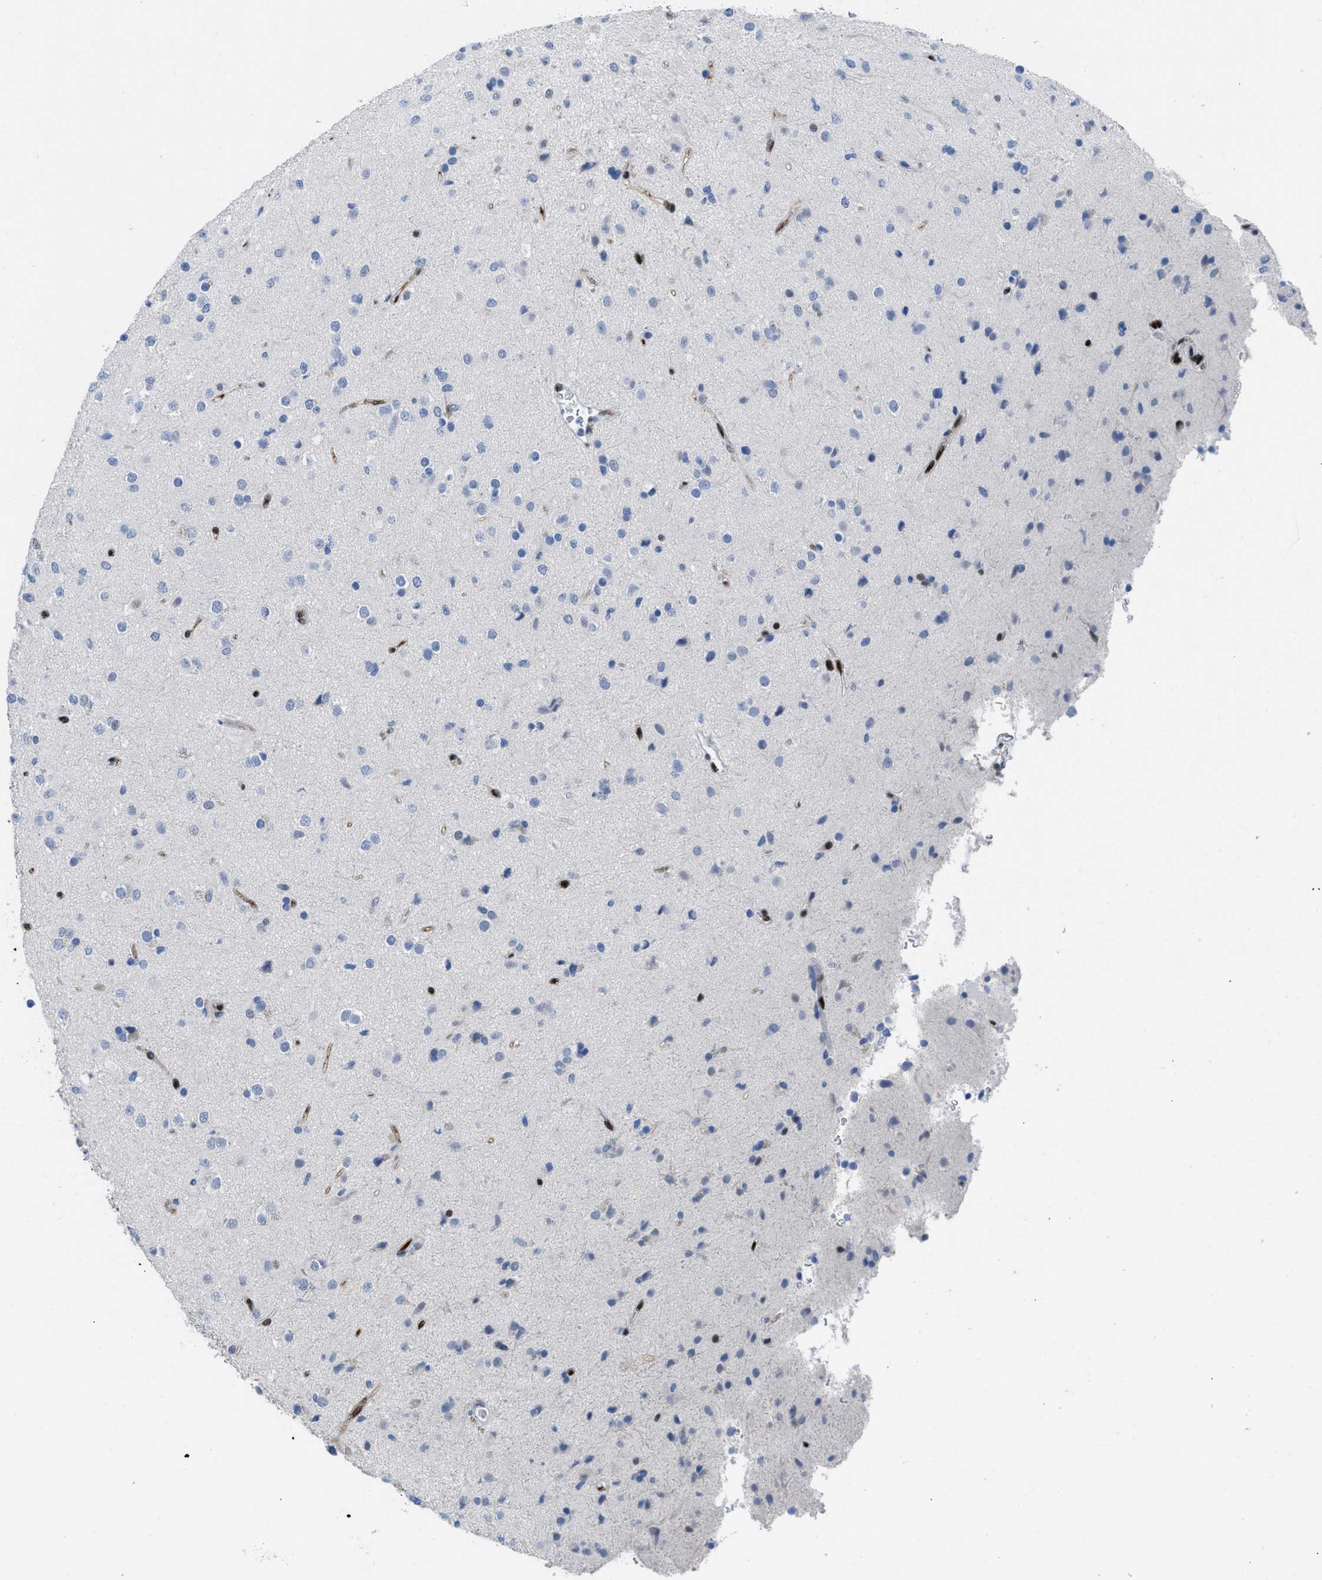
{"staining": {"intensity": "negative", "quantity": "none", "location": "none"}, "tissue": "glioma", "cell_type": "Tumor cells", "image_type": "cancer", "snomed": [{"axis": "morphology", "description": "Glioma, malignant, Low grade"}, {"axis": "topography", "description": "Brain"}], "caption": "Human low-grade glioma (malignant) stained for a protein using immunohistochemistry reveals no positivity in tumor cells.", "gene": "LEF1", "patient": {"sex": "male", "age": 65}}